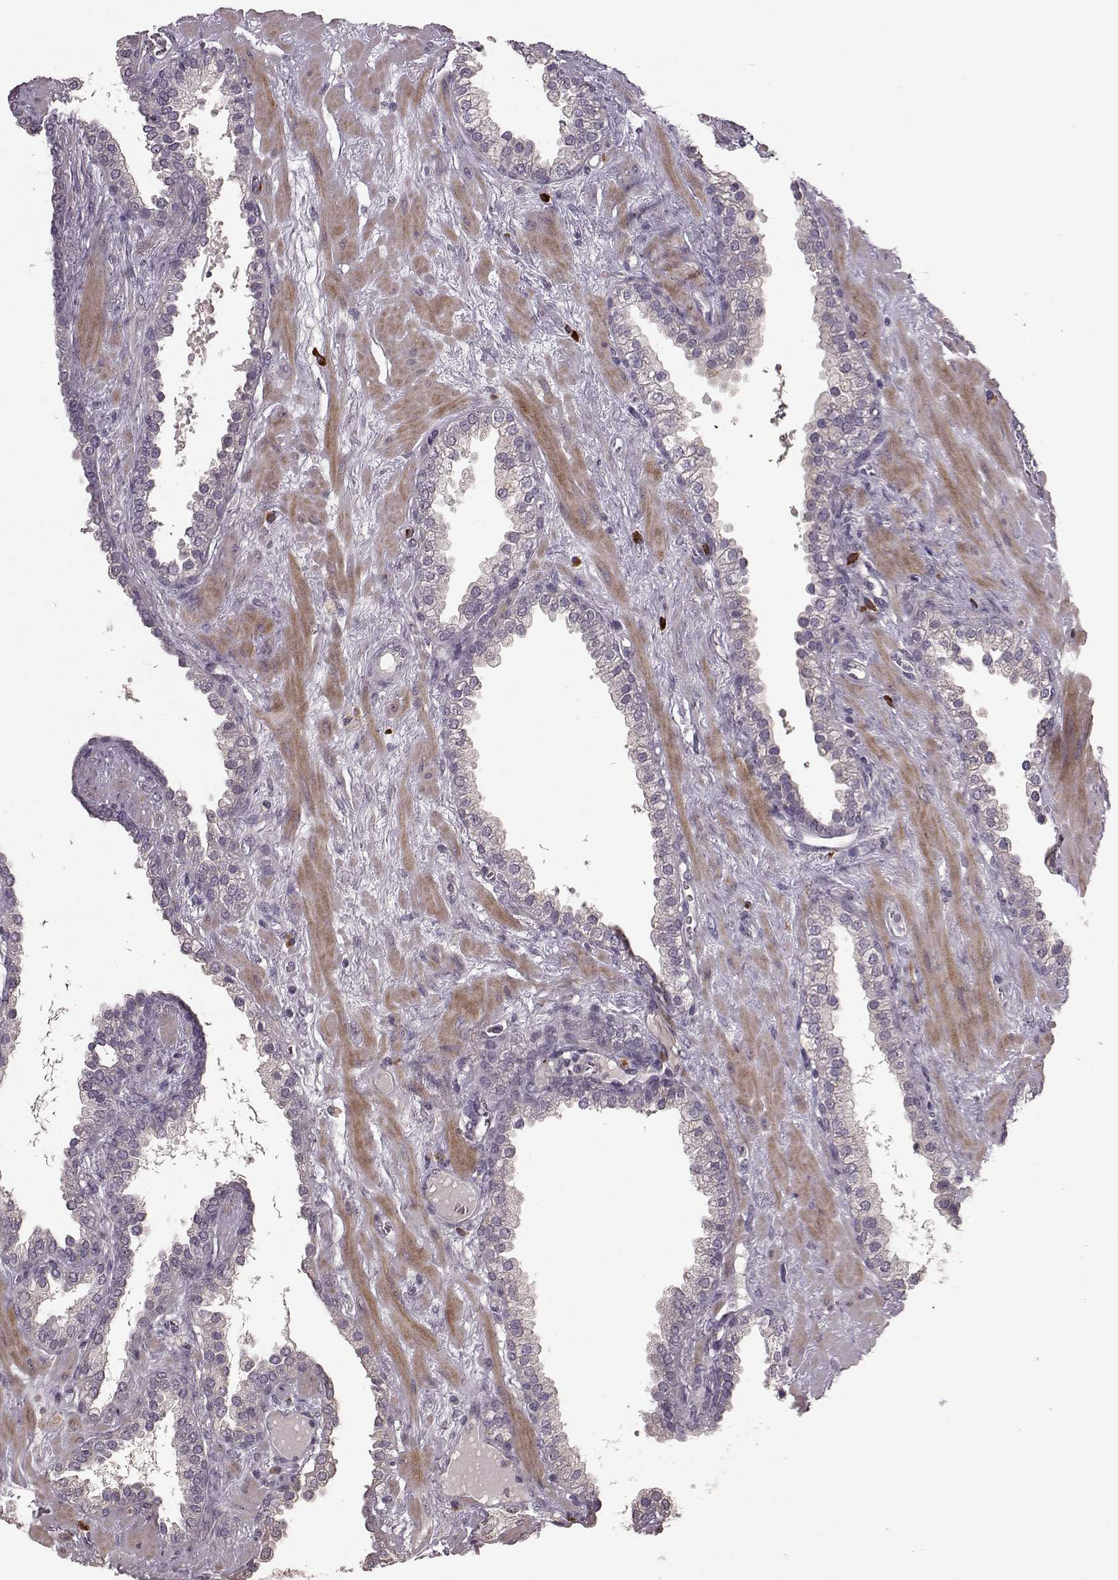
{"staining": {"intensity": "negative", "quantity": "none", "location": "none"}, "tissue": "prostate cancer", "cell_type": "Tumor cells", "image_type": "cancer", "snomed": [{"axis": "morphology", "description": "Adenocarcinoma, Low grade"}, {"axis": "topography", "description": "Prostate"}], "caption": "Immunohistochemistry histopathology image of neoplastic tissue: prostate cancer stained with DAB demonstrates no significant protein positivity in tumor cells.", "gene": "SLC52A3", "patient": {"sex": "male", "age": 62}}